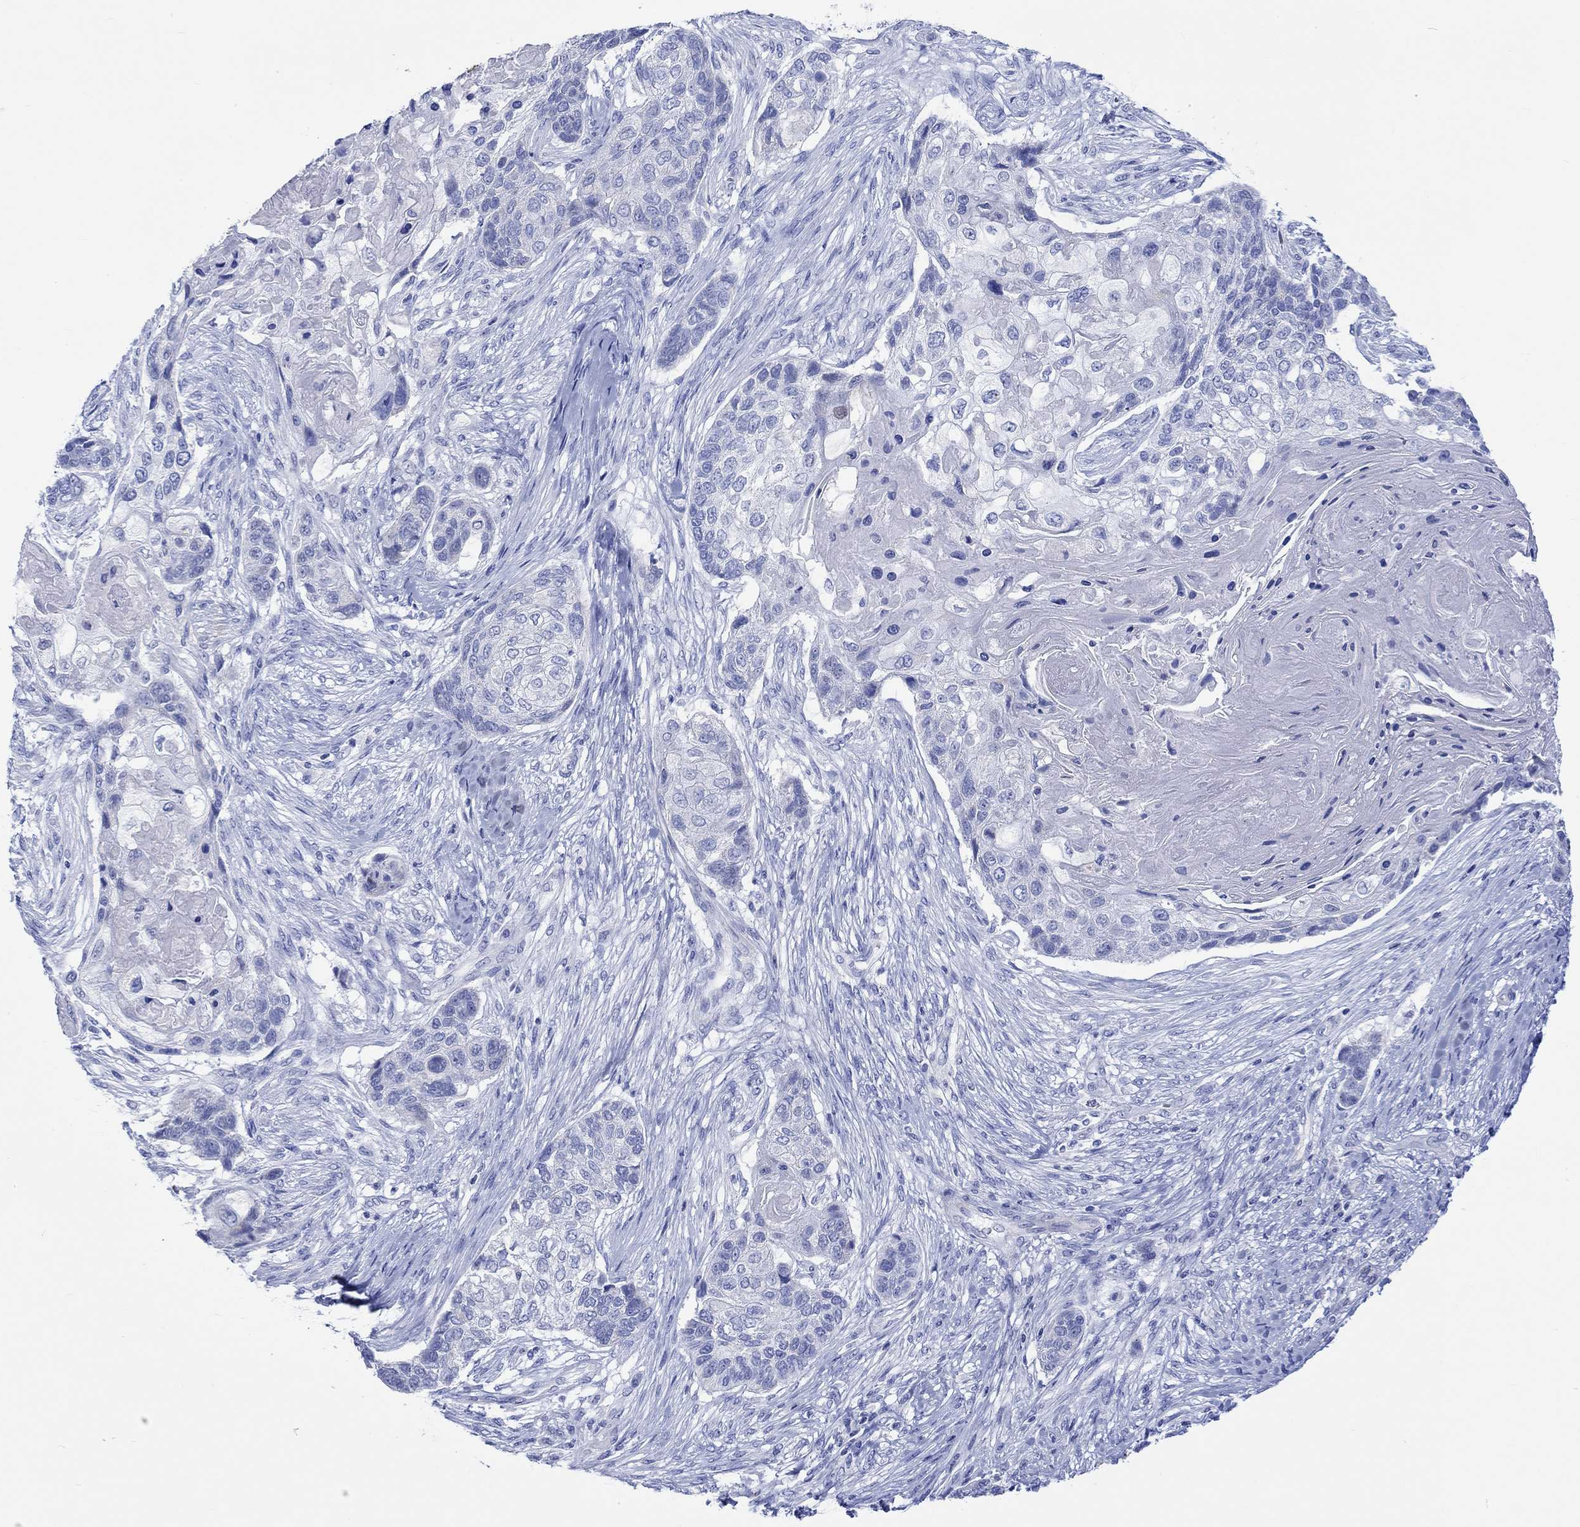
{"staining": {"intensity": "negative", "quantity": "none", "location": "none"}, "tissue": "lung cancer", "cell_type": "Tumor cells", "image_type": "cancer", "snomed": [{"axis": "morphology", "description": "Normal tissue, NOS"}, {"axis": "morphology", "description": "Squamous cell carcinoma, NOS"}, {"axis": "topography", "description": "Bronchus"}, {"axis": "topography", "description": "Lung"}], "caption": "Immunohistochemistry (IHC) photomicrograph of neoplastic tissue: lung cancer stained with DAB exhibits no significant protein expression in tumor cells.", "gene": "CPLX2", "patient": {"sex": "male", "age": 69}}